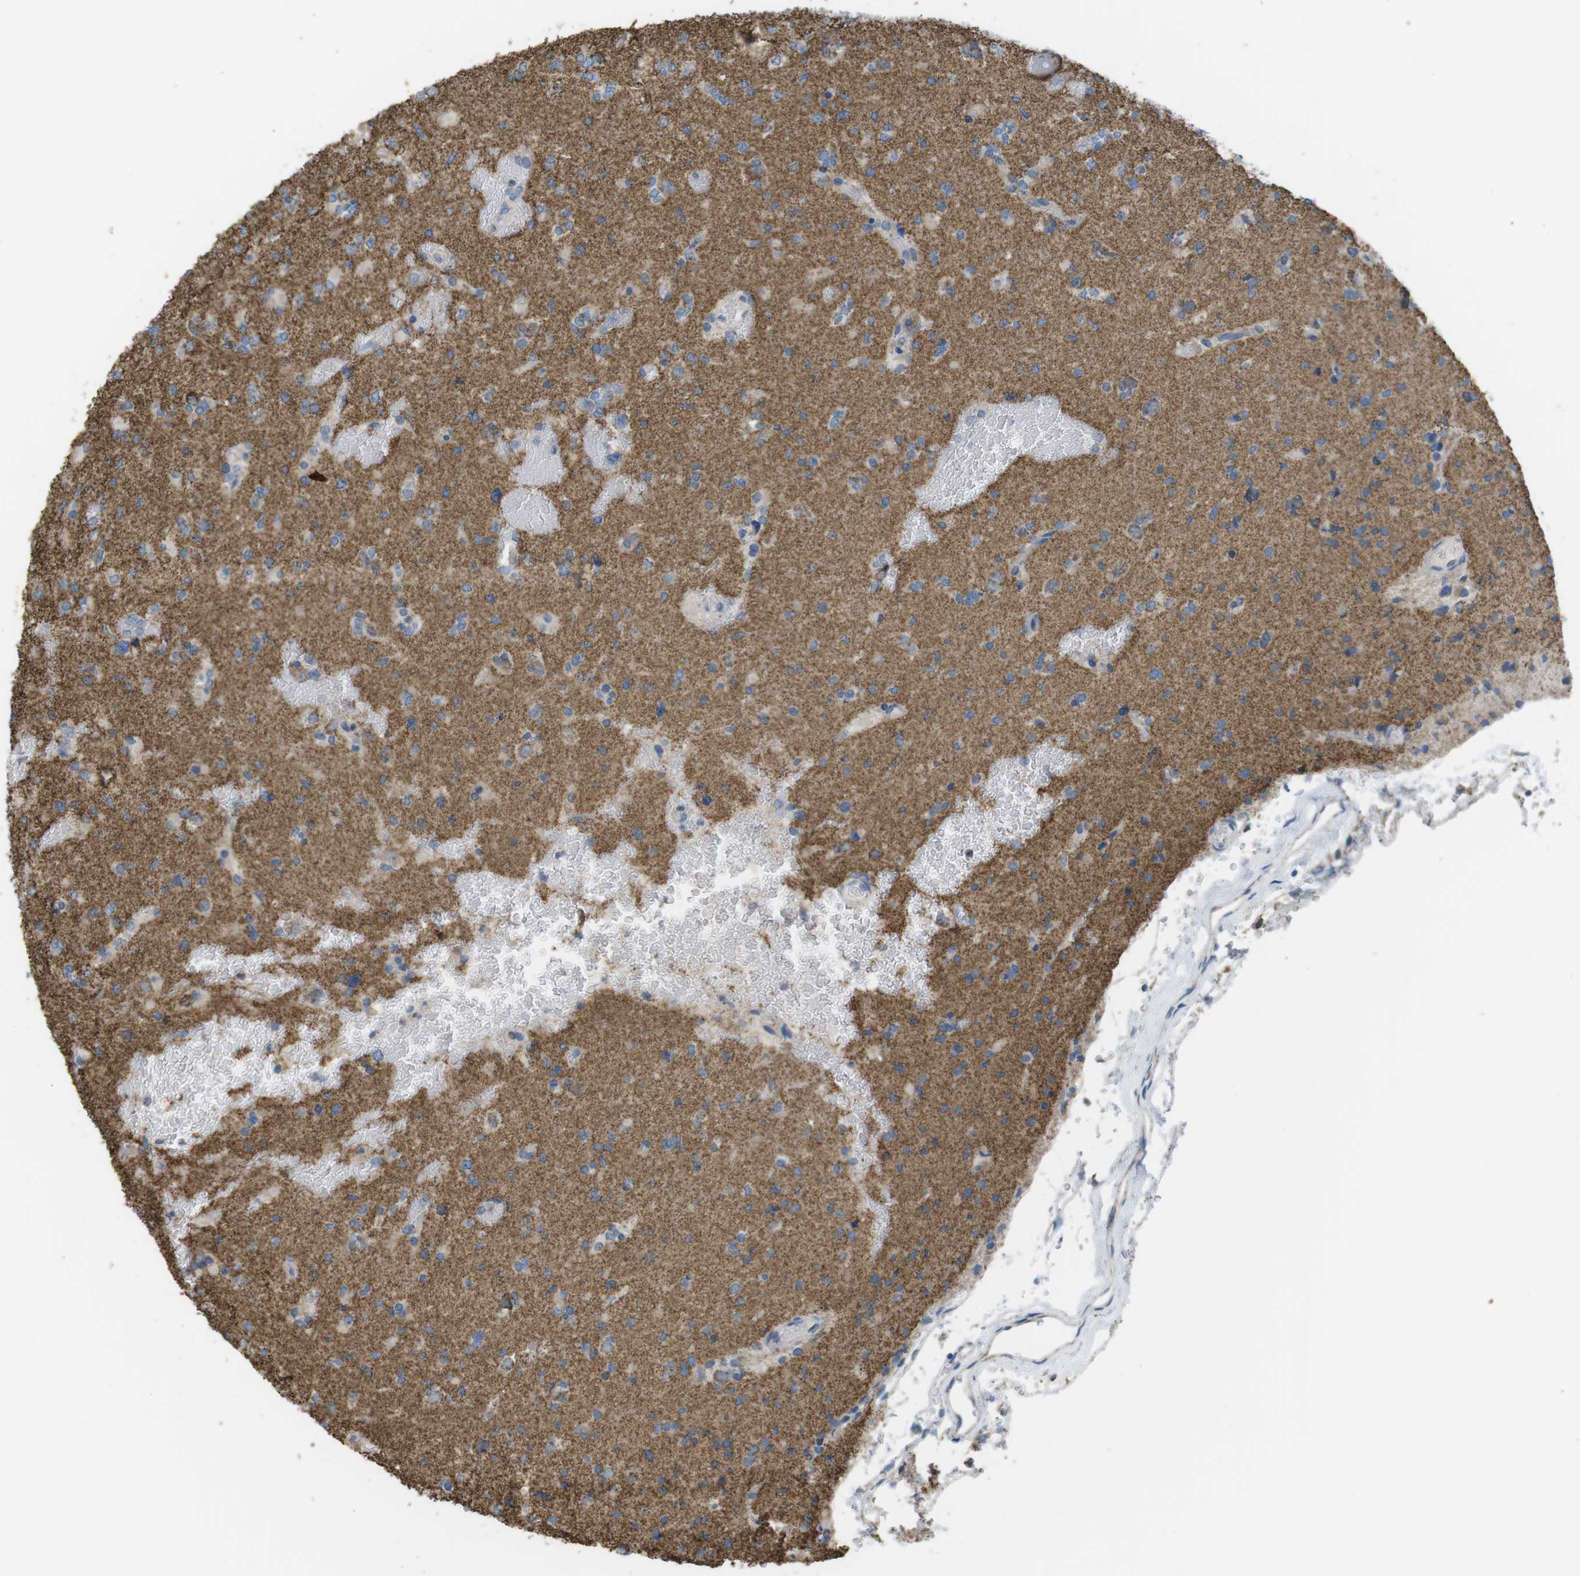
{"staining": {"intensity": "moderate", "quantity": "25%-75%", "location": "cytoplasmic/membranous"}, "tissue": "glioma", "cell_type": "Tumor cells", "image_type": "cancer", "snomed": [{"axis": "morphology", "description": "Glioma, malignant, Low grade"}, {"axis": "topography", "description": "Brain"}], "caption": "High-magnification brightfield microscopy of glioma stained with DAB (3,3'-diaminobenzidine) (brown) and counterstained with hematoxylin (blue). tumor cells exhibit moderate cytoplasmic/membranous expression is appreciated in about25%-75% of cells.", "gene": "GRIK2", "patient": {"sex": "female", "age": 22}}